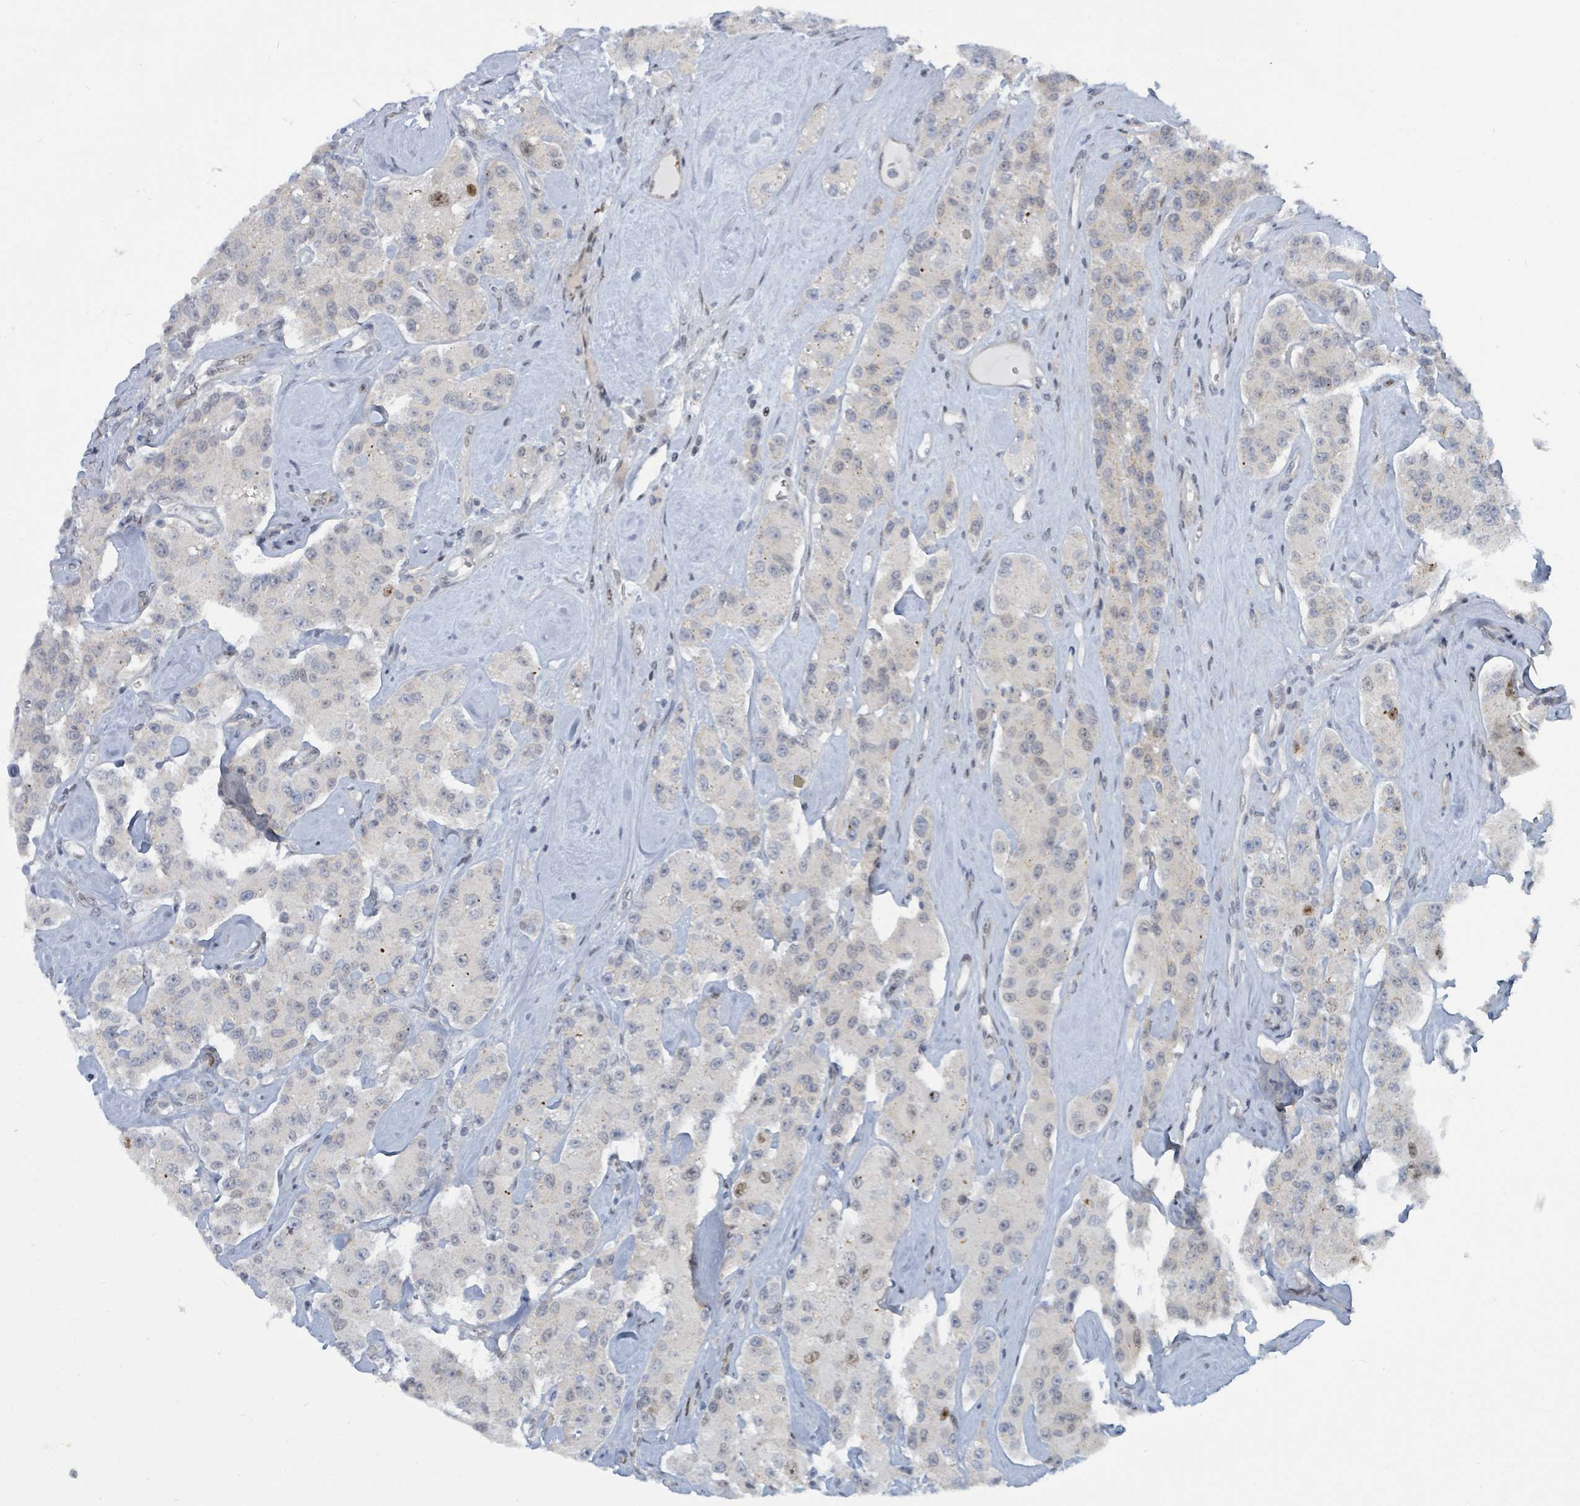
{"staining": {"intensity": "moderate", "quantity": "<25%", "location": "nuclear"}, "tissue": "carcinoid", "cell_type": "Tumor cells", "image_type": "cancer", "snomed": [{"axis": "morphology", "description": "Carcinoid, malignant, NOS"}, {"axis": "topography", "description": "Pancreas"}], "caption": "Brown immunohistochemical staining in malignant carcinoid shows moderate nuclear staining in approximately <25% of tumor cells. (IHC, brightfield microscopy, high magnification).", "gene": "SUMO4", "patient": {"sex": "male", "age": 41}}